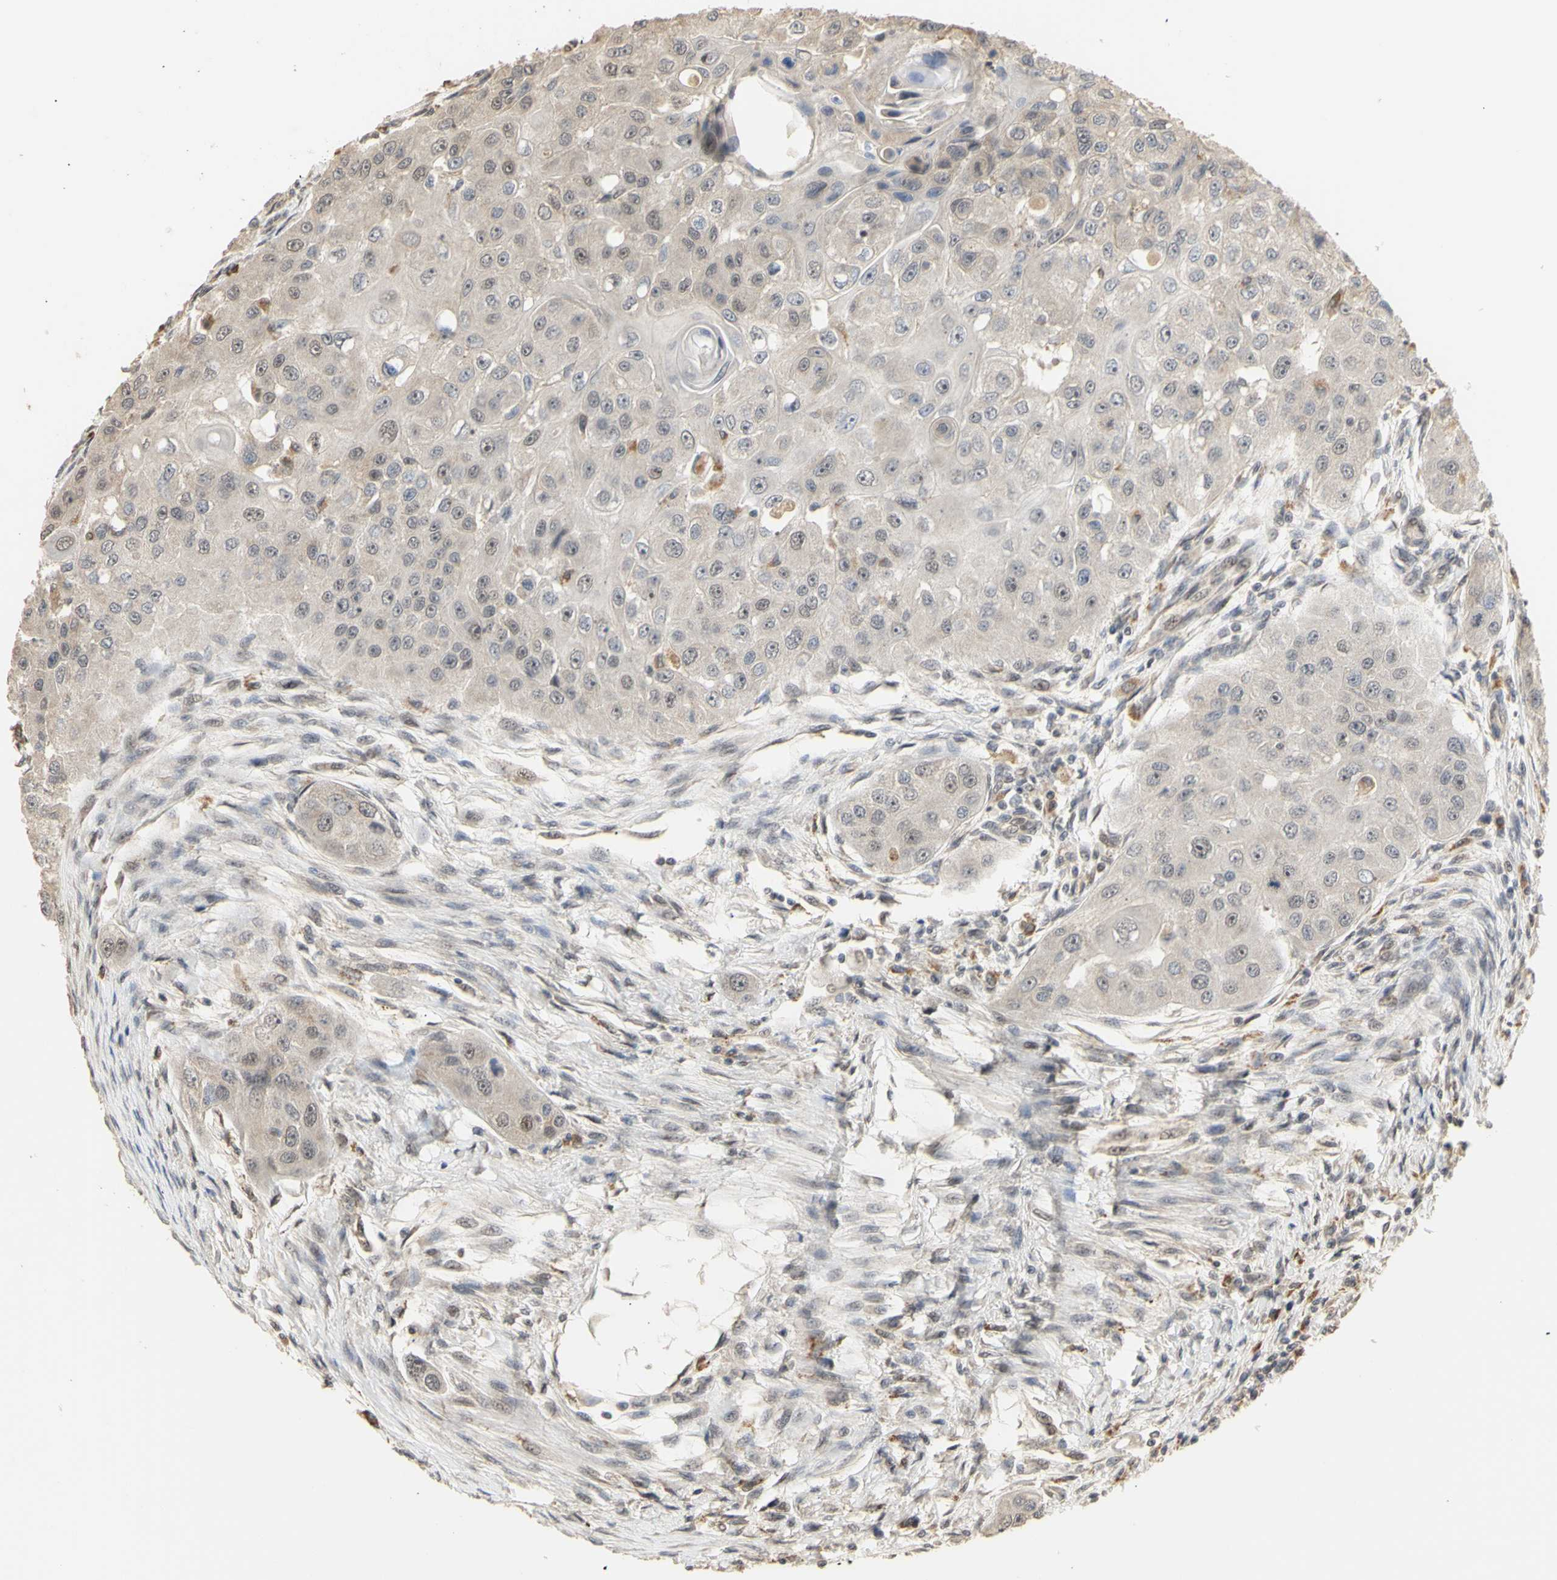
{"staining": {"intensity": "weak", "quantity": ">75%", "location": "cytoplasmic/membranous"}, "tissue": "head and neck cancer", "cell_type": "Tumor cells", "image_type": "cancer", "snomed": [{"axis": "morphology", "description": "Normal tissue, NOS"}, {"axis": "morphology", "description": "Squamous cell carcinoma, NOS"}, {"axis": "topography", "description": "Skeletal muscle"}, {"axis": "topography", "description": "Head-Neck"}], "caption": "Weak cytoplasmic/membranous expression is appreciated in about >75% of tumor cells in head and neck cancer.", "gene": "GTF2E2", "patient": {"sex": "male", "age": 51}}